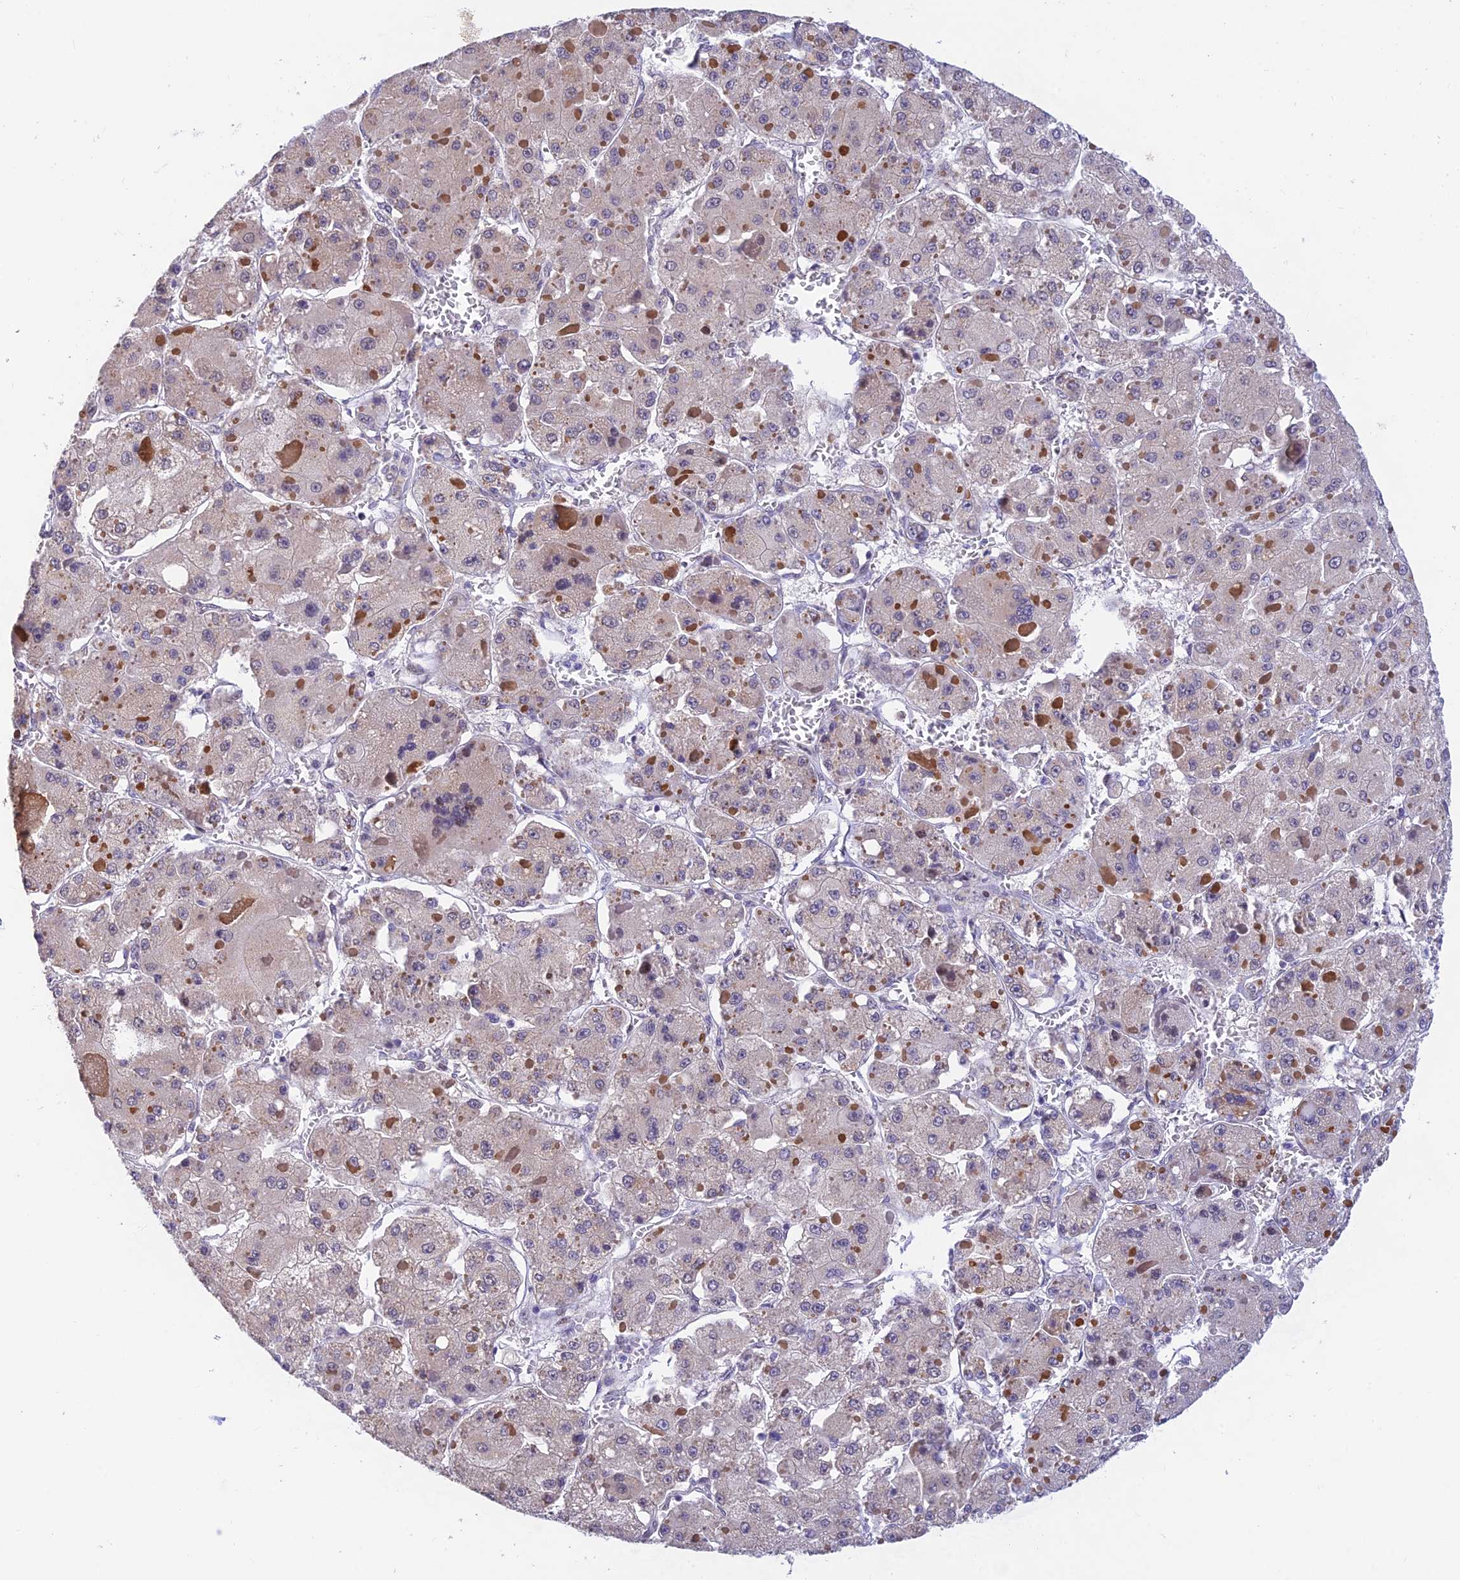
{"staining": {"intensity": "negative", "quantity": "none", "location": "none"}, "tissue": "liver cancer", "cell_type": "Tumor cells", "image_type": "cancer", "snomed": [{"axis": "morphology", "description": "Carcinoma, Hepatocellular, NOS"}, {"axis": "topography", "description": "Liver"}], "caption": "Tumor cells are negative for protein expression in human liver cancer (hepatocellular carcinoma).", "gene": "INKA1", "patient": {"sex": "female", "age": 73}}